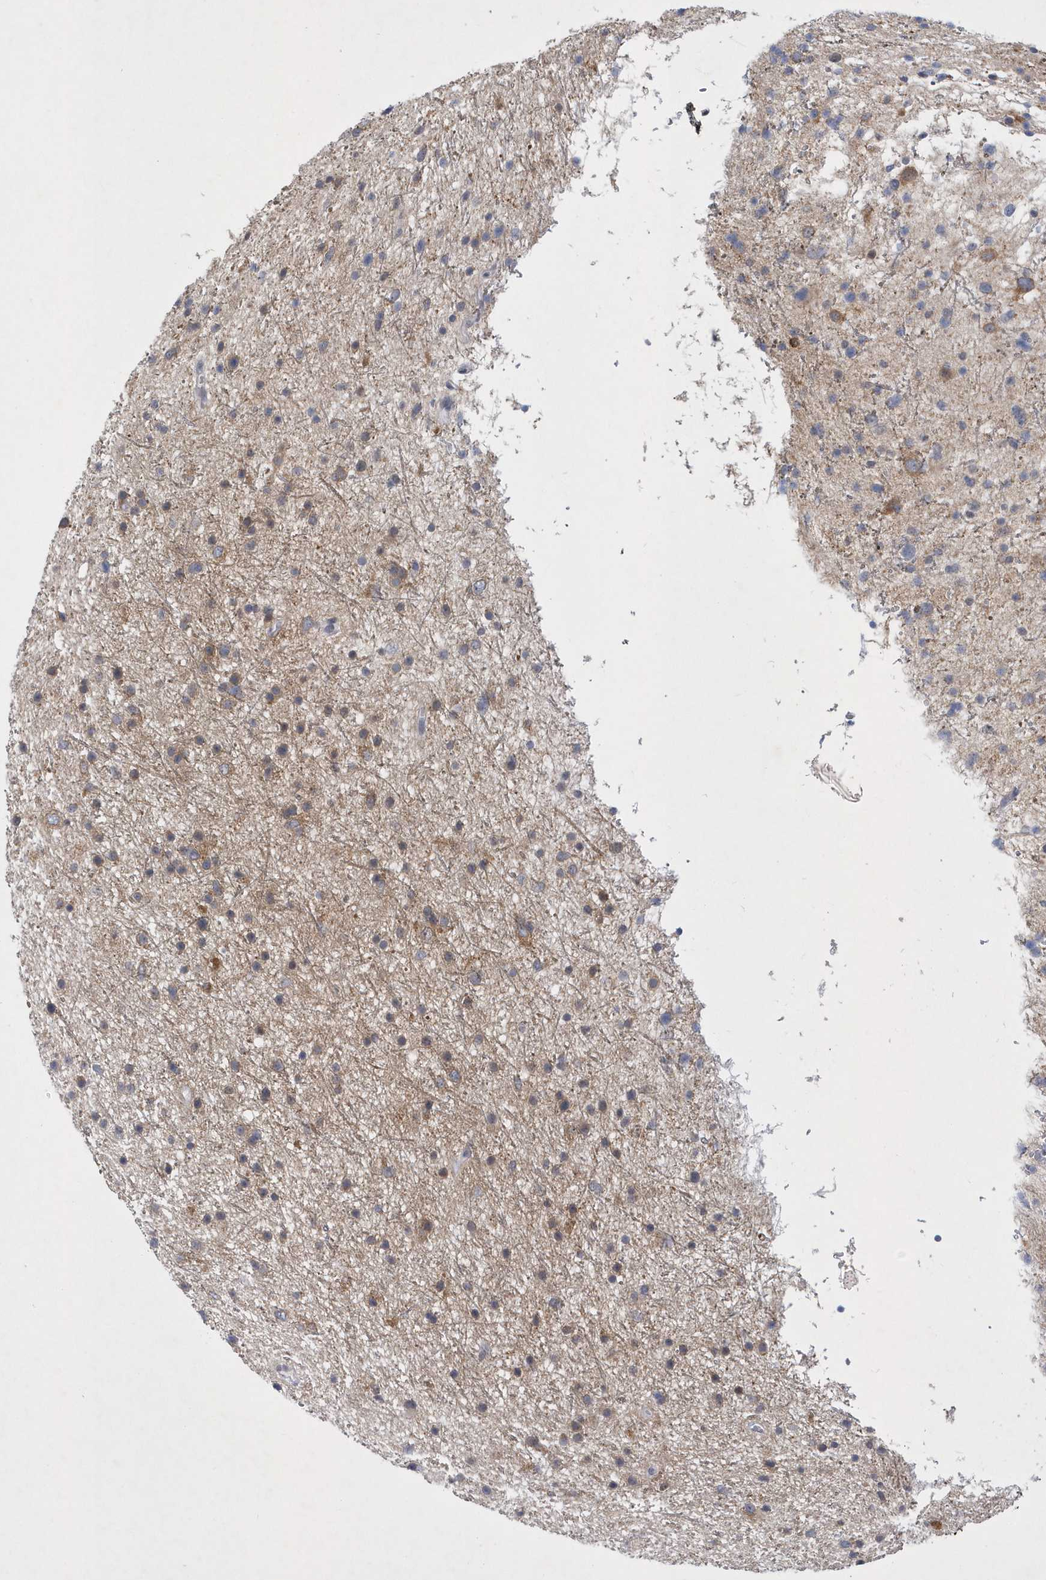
{"staining": {"intensity": "moderate", "quantity": "<25%", "location": "cytoplasmic/membranous"}, "tissue": "glioma", "cell_type": "Tumor cells", "image_type": "cancer", "snomed": [{"axis": "morphology", "description": "Glioma, malignant, Low grade"}, {"axis": "topography", "description": "Cerebral cortex"}], "caption": "A low amount of moderate cytoplasmic/membranous staining is identified in about <25% of tumor cells in glioma tissue.", "gene": "SRGAP3", "patient": {"sex": "female", "age": 39}}